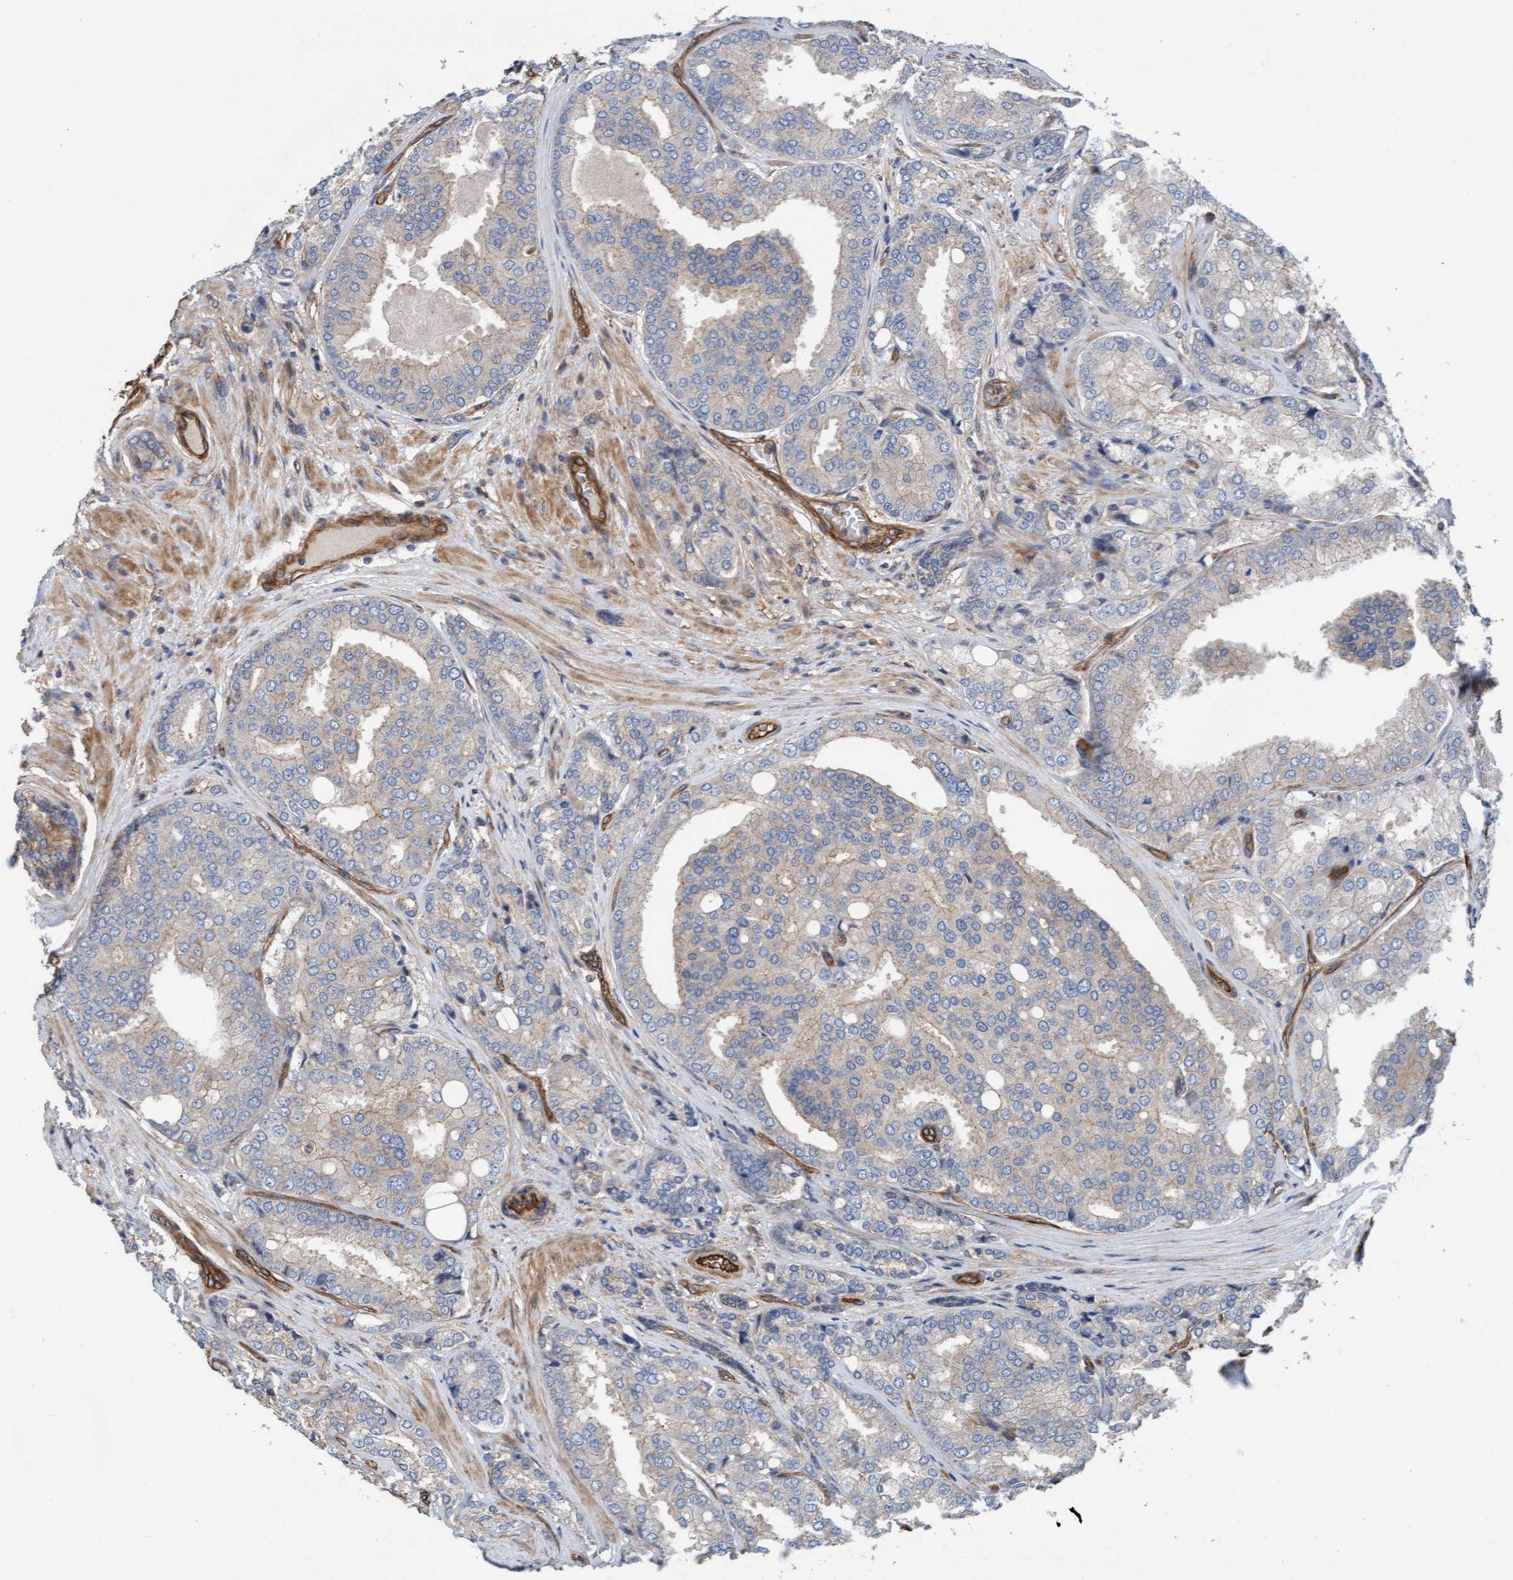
{"staining": {"intensity": "negative", "quantity": "none", "location": "none"}, "tissue": "prostate cancer", "cell_type": "Tumor cells", "image_type": "cancer", "snomed": [{"axis": "morphology", "description": "Adenocarcinoma, High grade"}, {"axis": "topography", "description": "Prostate"}], "caption": "Tumor cells are negative for brown protein staining in prostate cancer (high-grade adenocarcinoma). (IHC, brightfield microscopy, high magnification).", "gene": "STXBP4", "patient": {"sex": "male", "age": 50}}